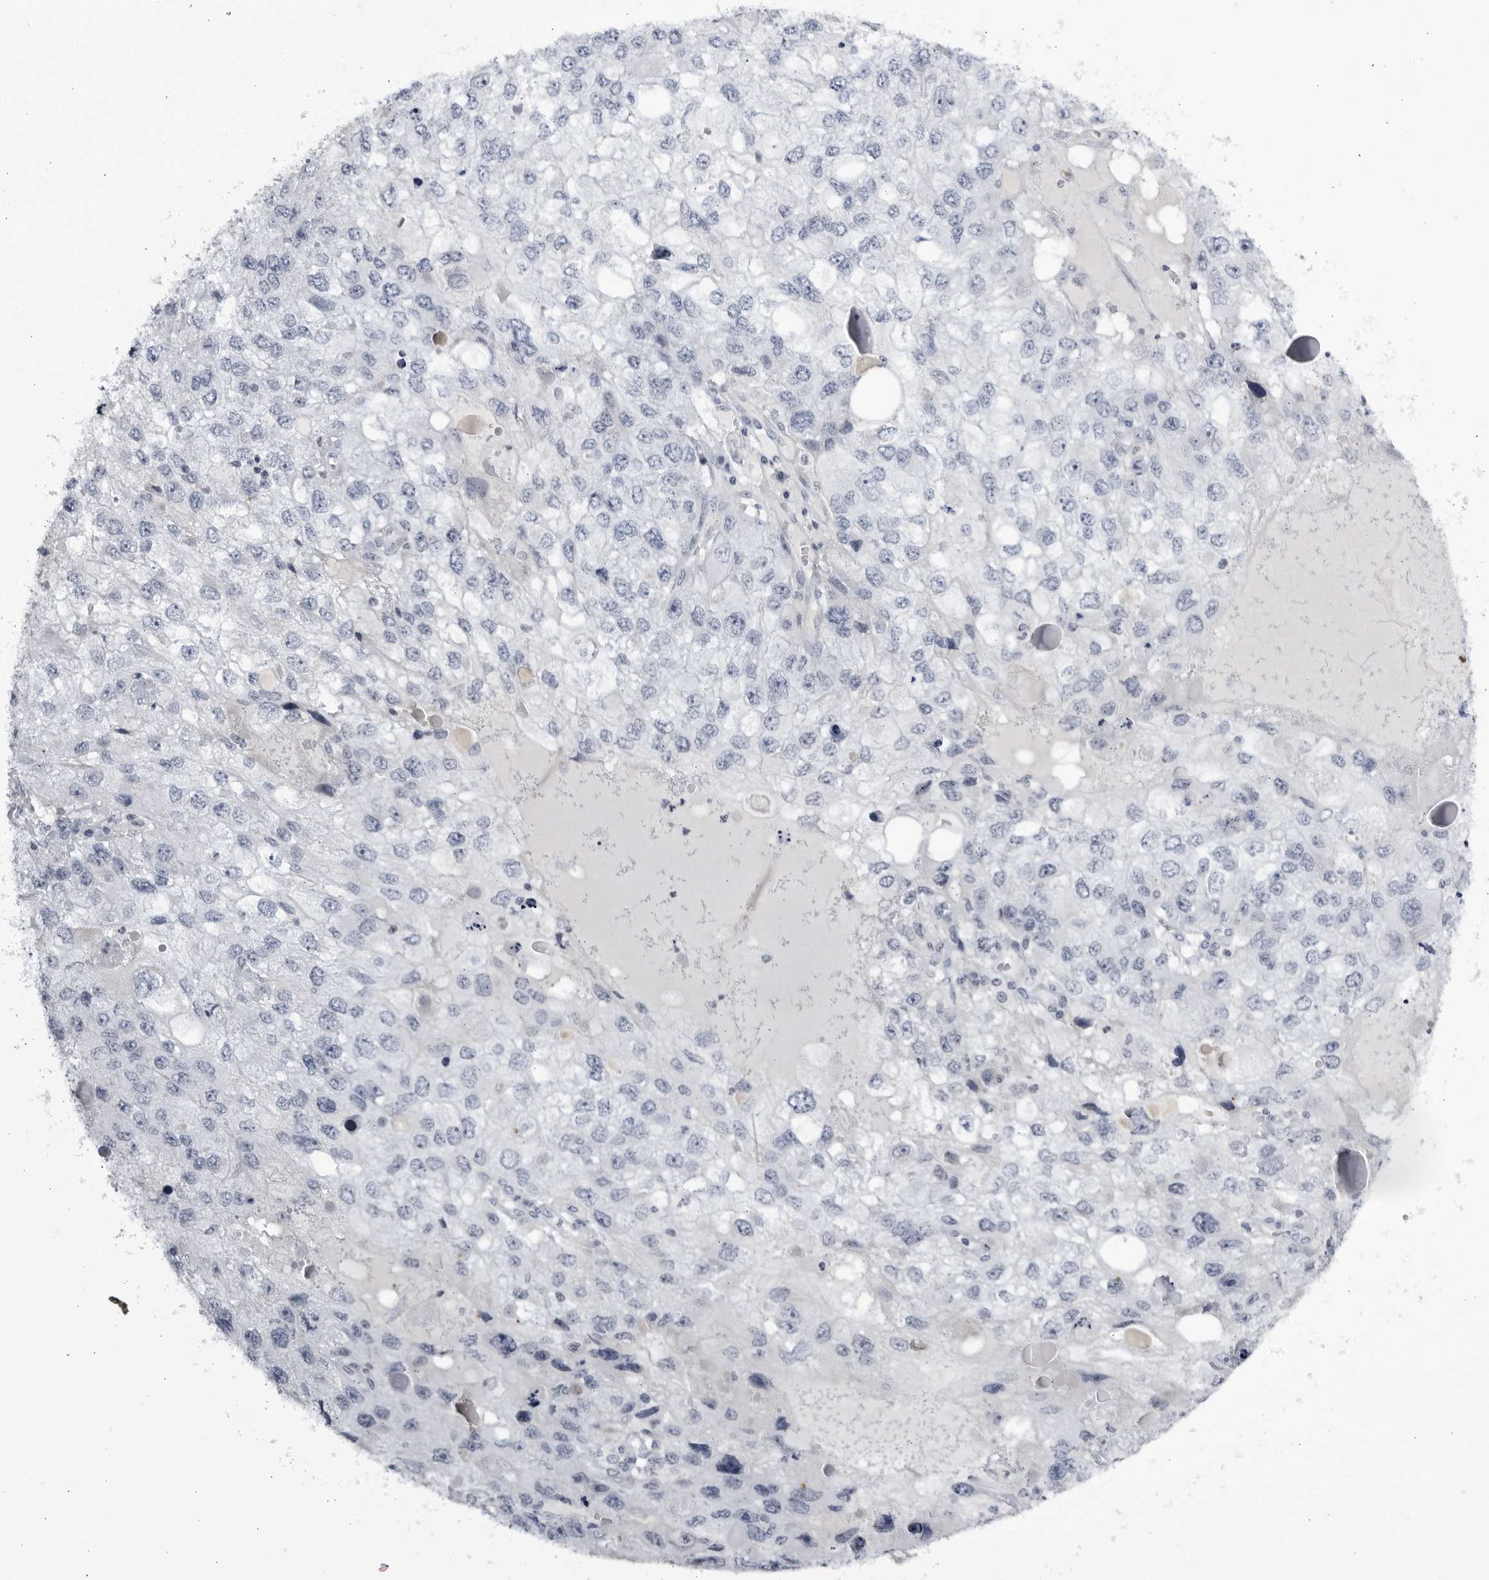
{"staining": {"intensity": "negative", "quantity": "none", "location": "none"}, "tissue": "endometrial cancer", "cell_type": "Tumor cells", "image_type": "cancer", "snomed": [{"axis": "morphology", "description": "Adenocarcinoma, NOS"}, {"axis": "topography", "description": "Endometrium"}], "caption": "Immunohistochemistry micrograph of neoplastic tissue: human endometrial cancer (adenocarcinoma) stained with DAB (3,3'-diaminobenzidine) shows no significant protein positivity in tumor cells.", "gene": "CNBD1", "patient": {"sex": "female", "age": 49}}